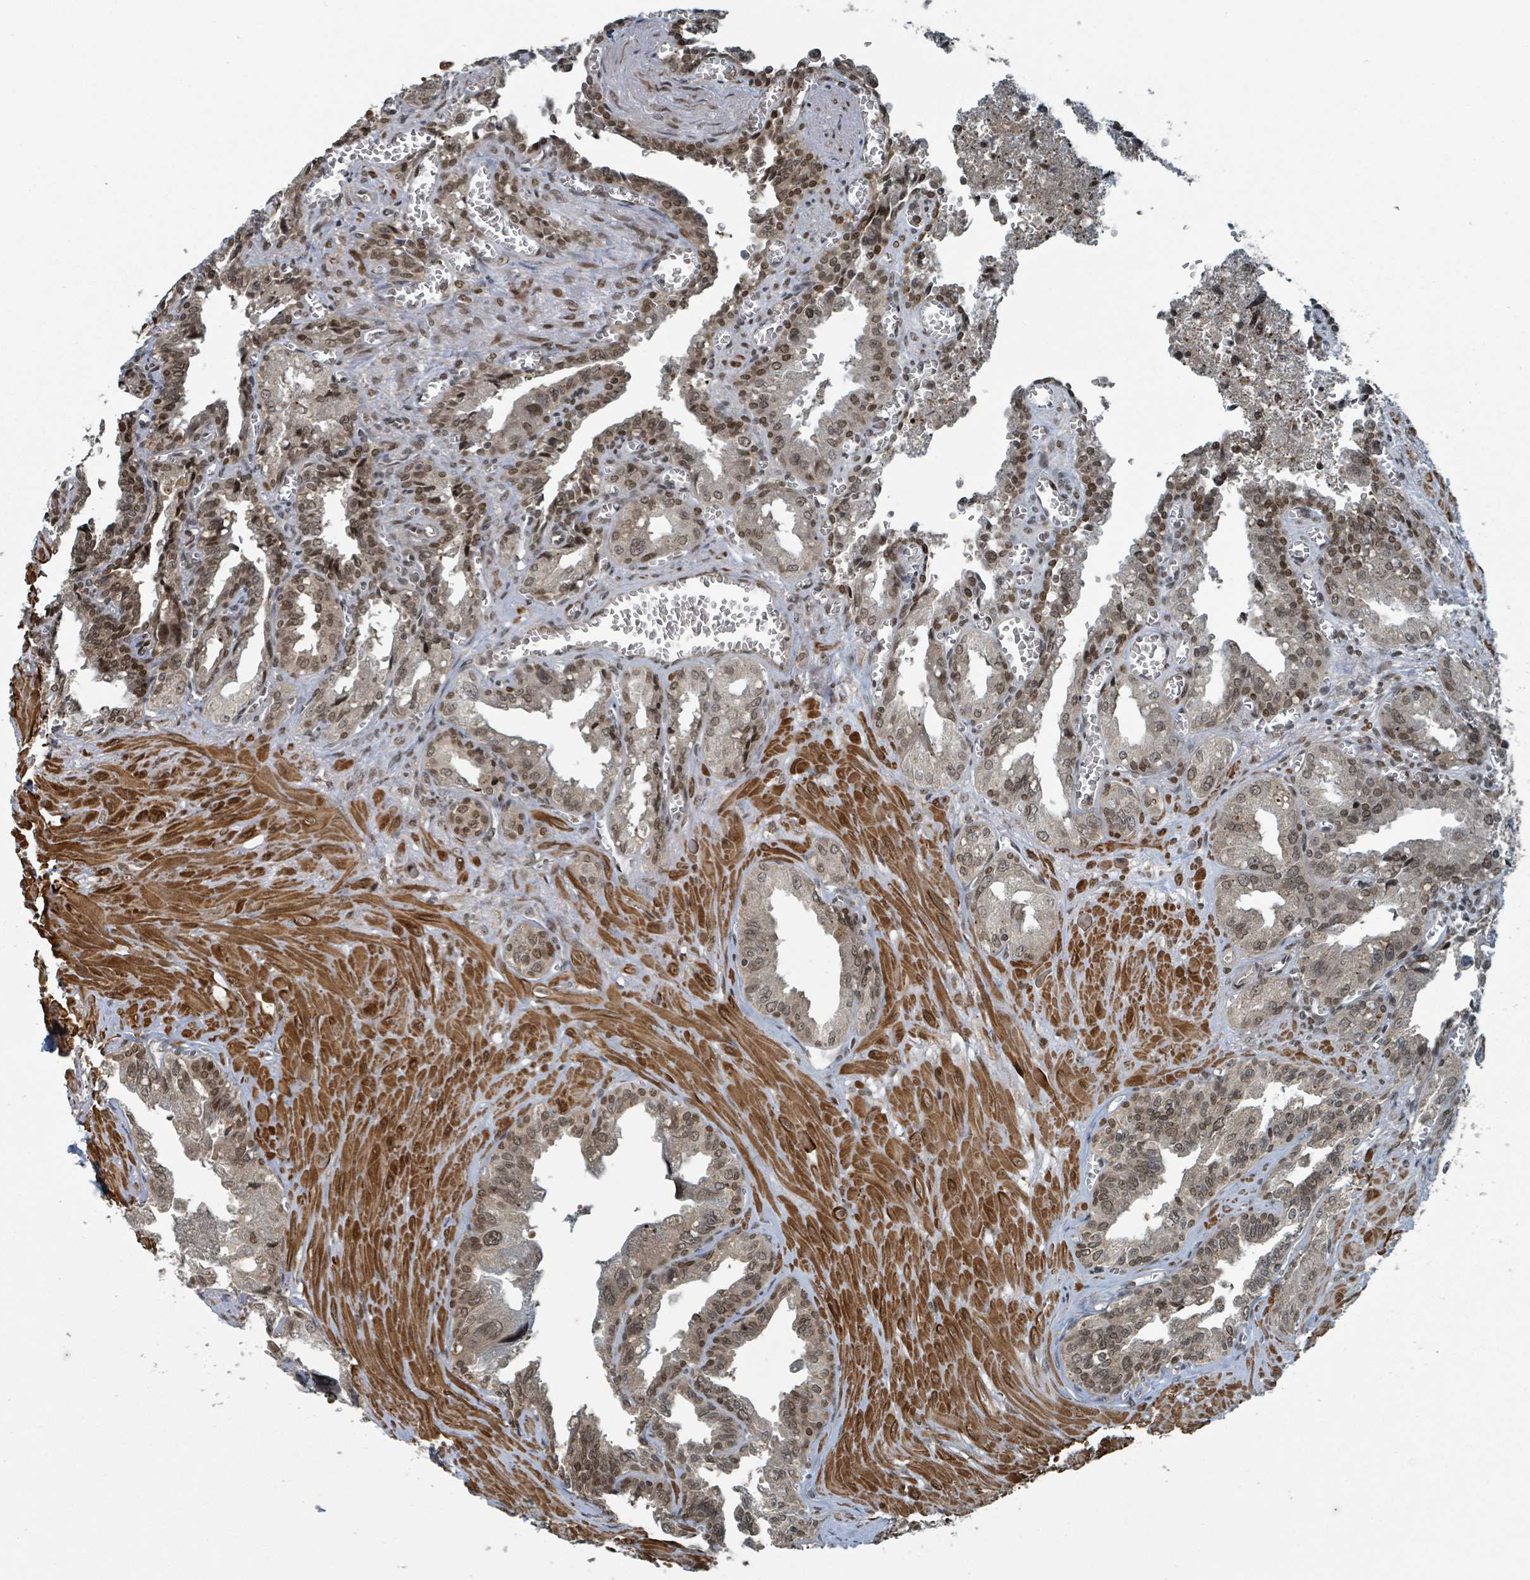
{"staining": {"intensity": "strong", "quantity": "25%-75%", "location": "nuclear"}, "tissue": "seminal vesicle", "cell_type": "Glandular cells", "image_type": "normal", "snomed": [{"axis": "morphology", "description": "Normal tissue, NOS"}, {"axis": "topography", "description": "Seminal veicle"}], "caption": "Approximately 25%-75% of glandular cells in normal human seminal vesicle show strong nuclear protein positivity as visualized by brown immunohistochemical staining.", "gene": "PHIP", "patient": {"sex": "male", "age": 67}}